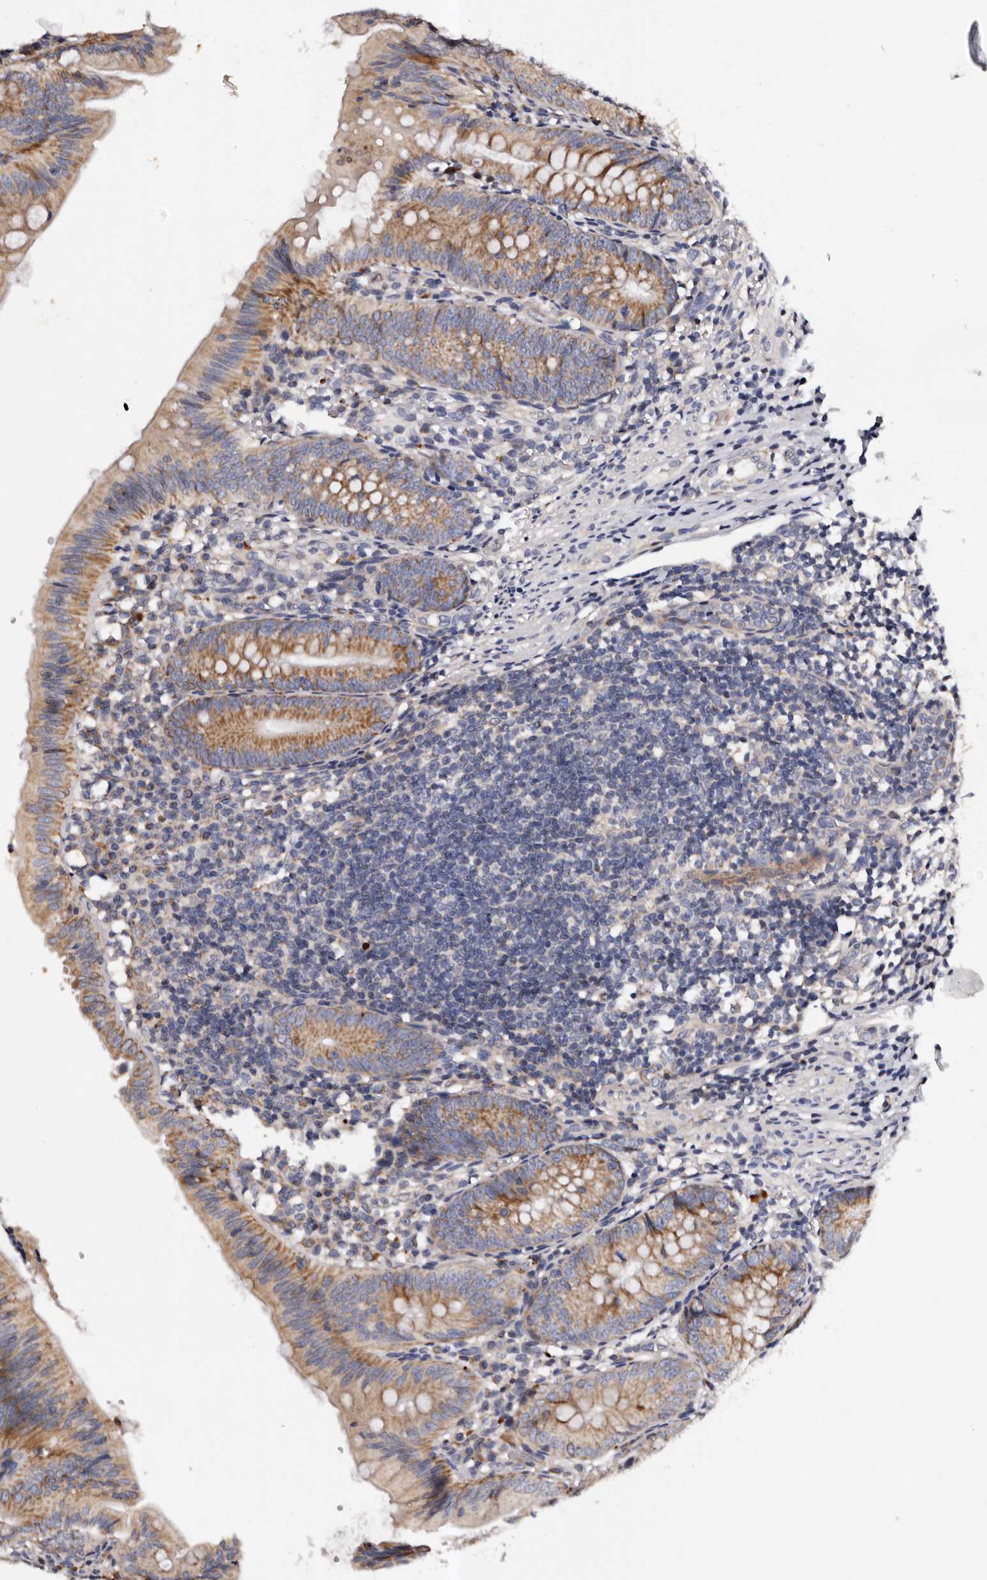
{"staining": {"intensity": "moderate", "quantity": "25%-75%", "location": "cytoplasmic/membranous"}, "tissue": "appendix", "cell_type": "Glandular cells", "image_type": "normal", "snomed": [{"axis": "morphology", "description": "Normal tissue, NOS"}, {"axis": "topography", "description": "Appendix"}], "caption": "Immunohistochemistry (IHC) (DAB) staining of benign human appendix shows moderate cytoplasmic/membranous protein expression in approximately 25%-75% of glandular cells. The staining was performed using DAB to visualize the protein expression in brown, while the nuclei were stained in blue with hematoxylin (Magnification: 20x).", "gene": "ADCK5", "patient": {"sex": "male", "age": 1}}